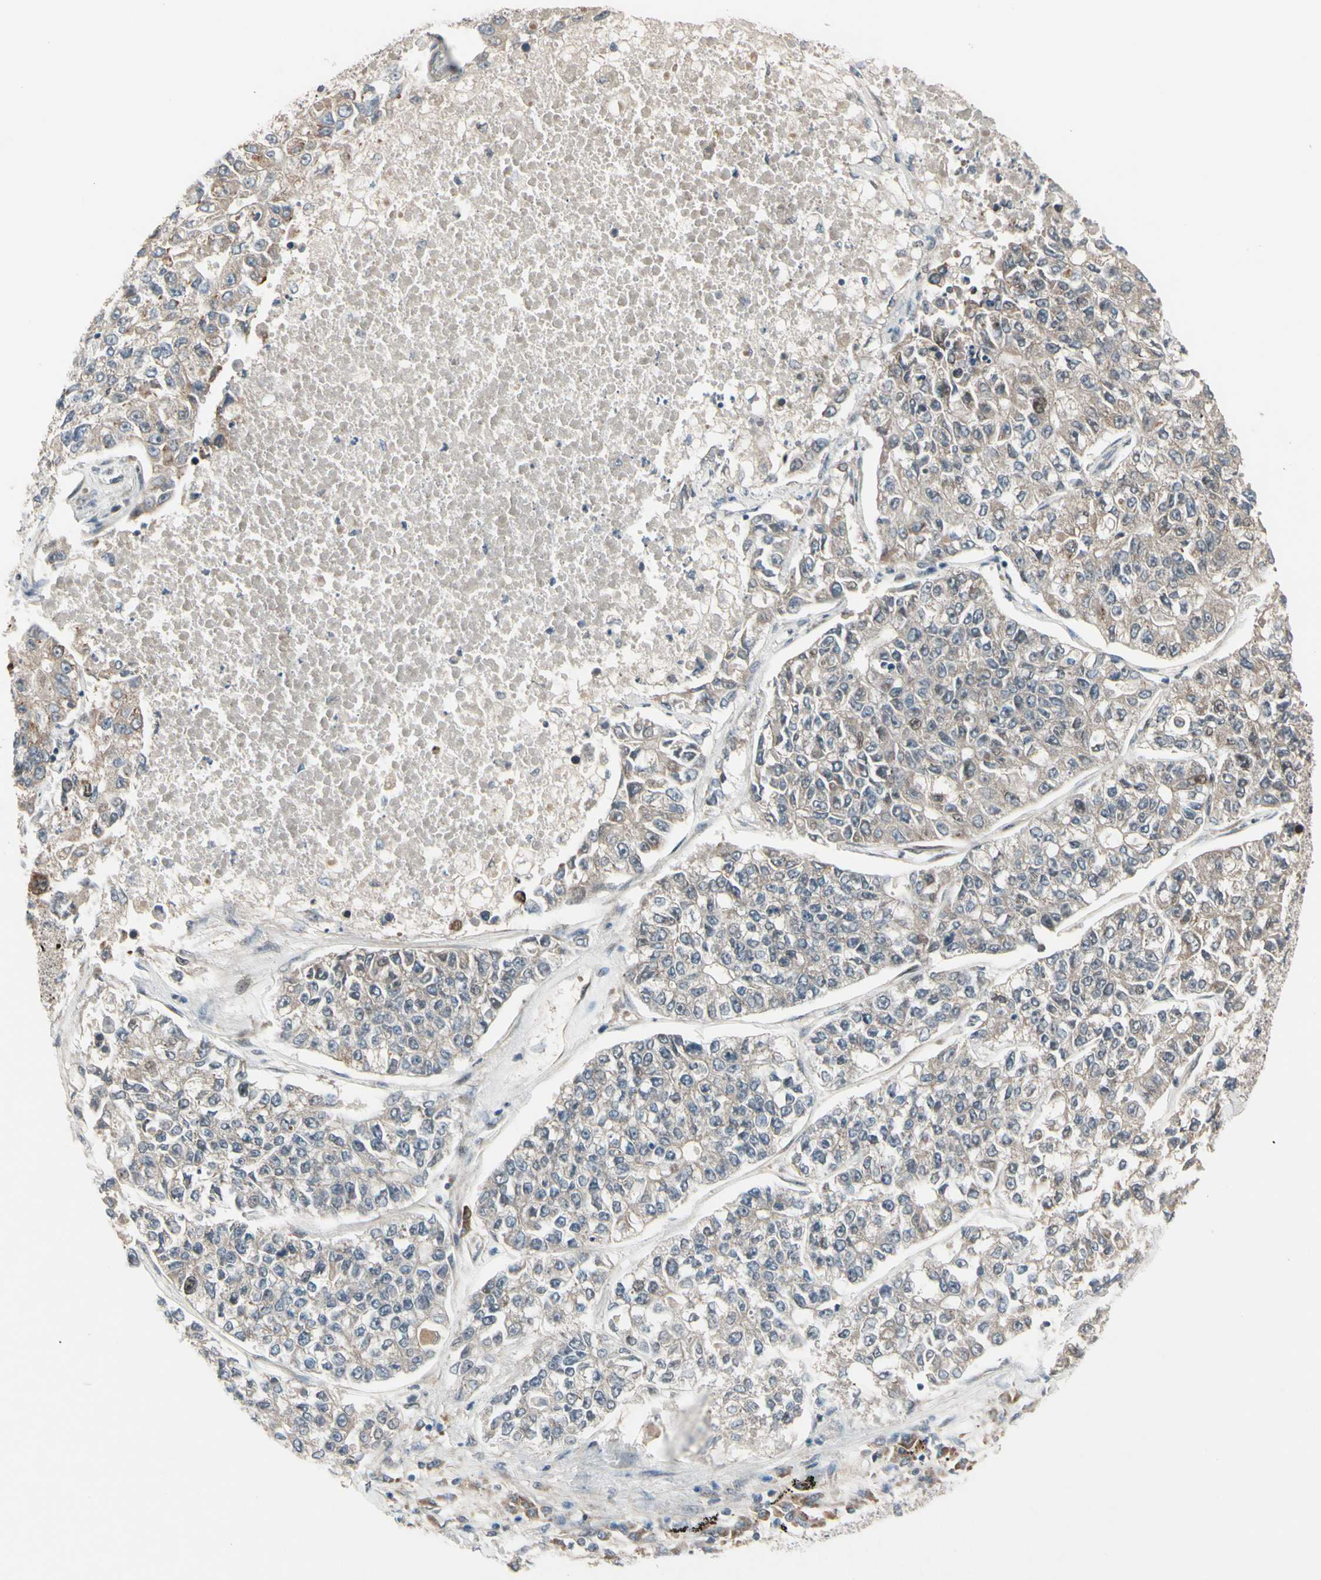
{"staining": {"intensity": "moderate", "quantity": "<25%", "location": "cytoplasmic/membranous,nuclear"}, "tissue": "lung cancer", "cell_type": "Tumor cells", "image_type": "cancer", "snomed": [{"axis": "morphology", "description": "Adenocarcinoma, NOS"}, {"axis": "topography", "description": "Lung"}], "caption": "Lung cancer stained with a protein marker displays moderate staining in tumor cells.", "gene": "SNX29", "patient": {"sex": "male", "age": 49}}